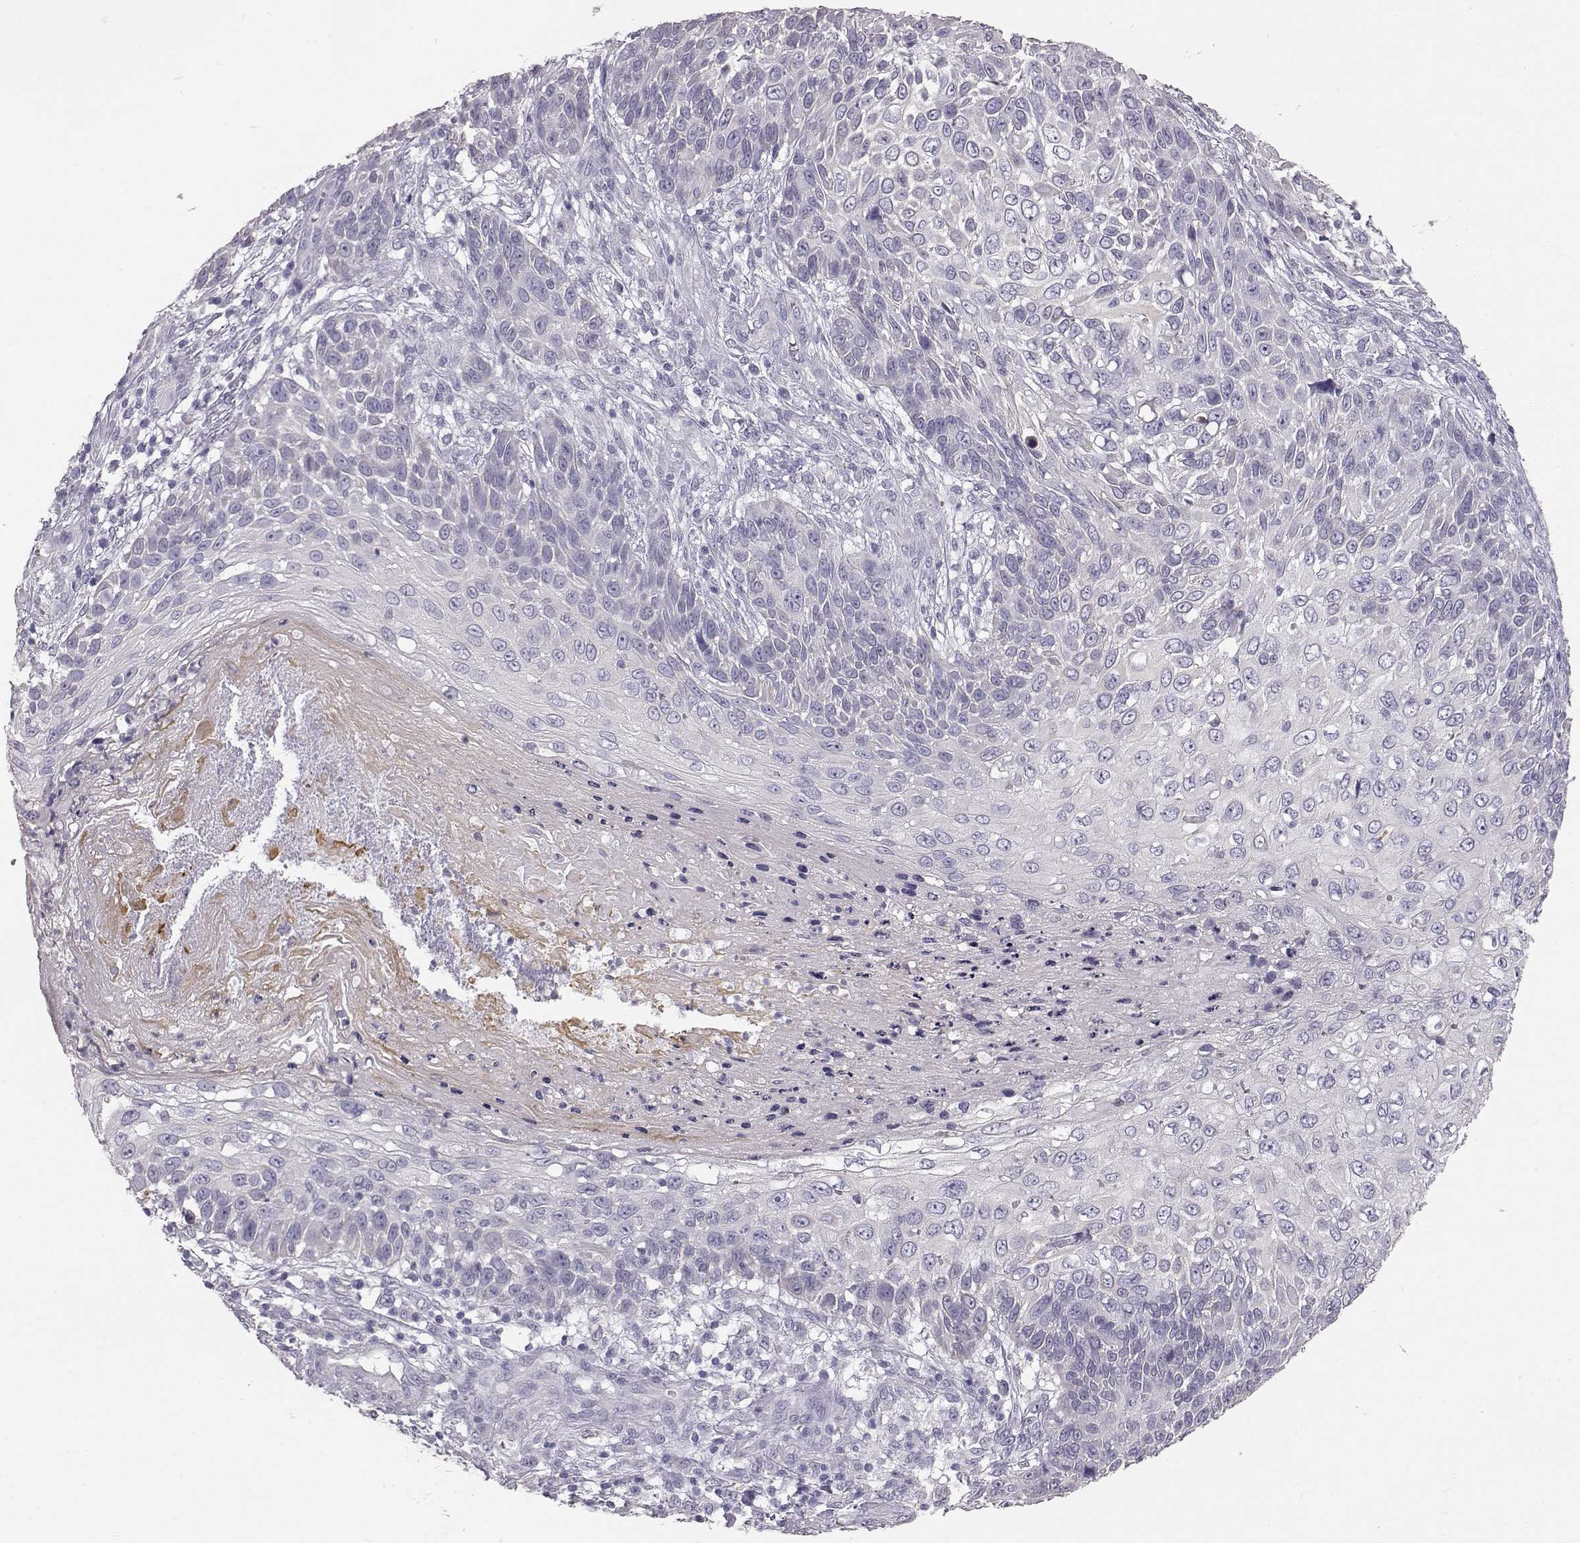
{"staining": {"intensity": "negative", "quantity": "none", "location": "none"}, "tissue": "skin cancer", "cell_type": "Tumor cells", "image_type": "cancer", "snomed": [{"axis": "morphology", "description": "Squamous cell carcinoma, NOS"}, {"axis": "topography", "description": "Skin"}], "caption": "Tumor cells show no significant expression in skin cancer (squamous cell carcinoma).", "gene": "KRT33A", "patient": {"sex": "male", "age": 92}}